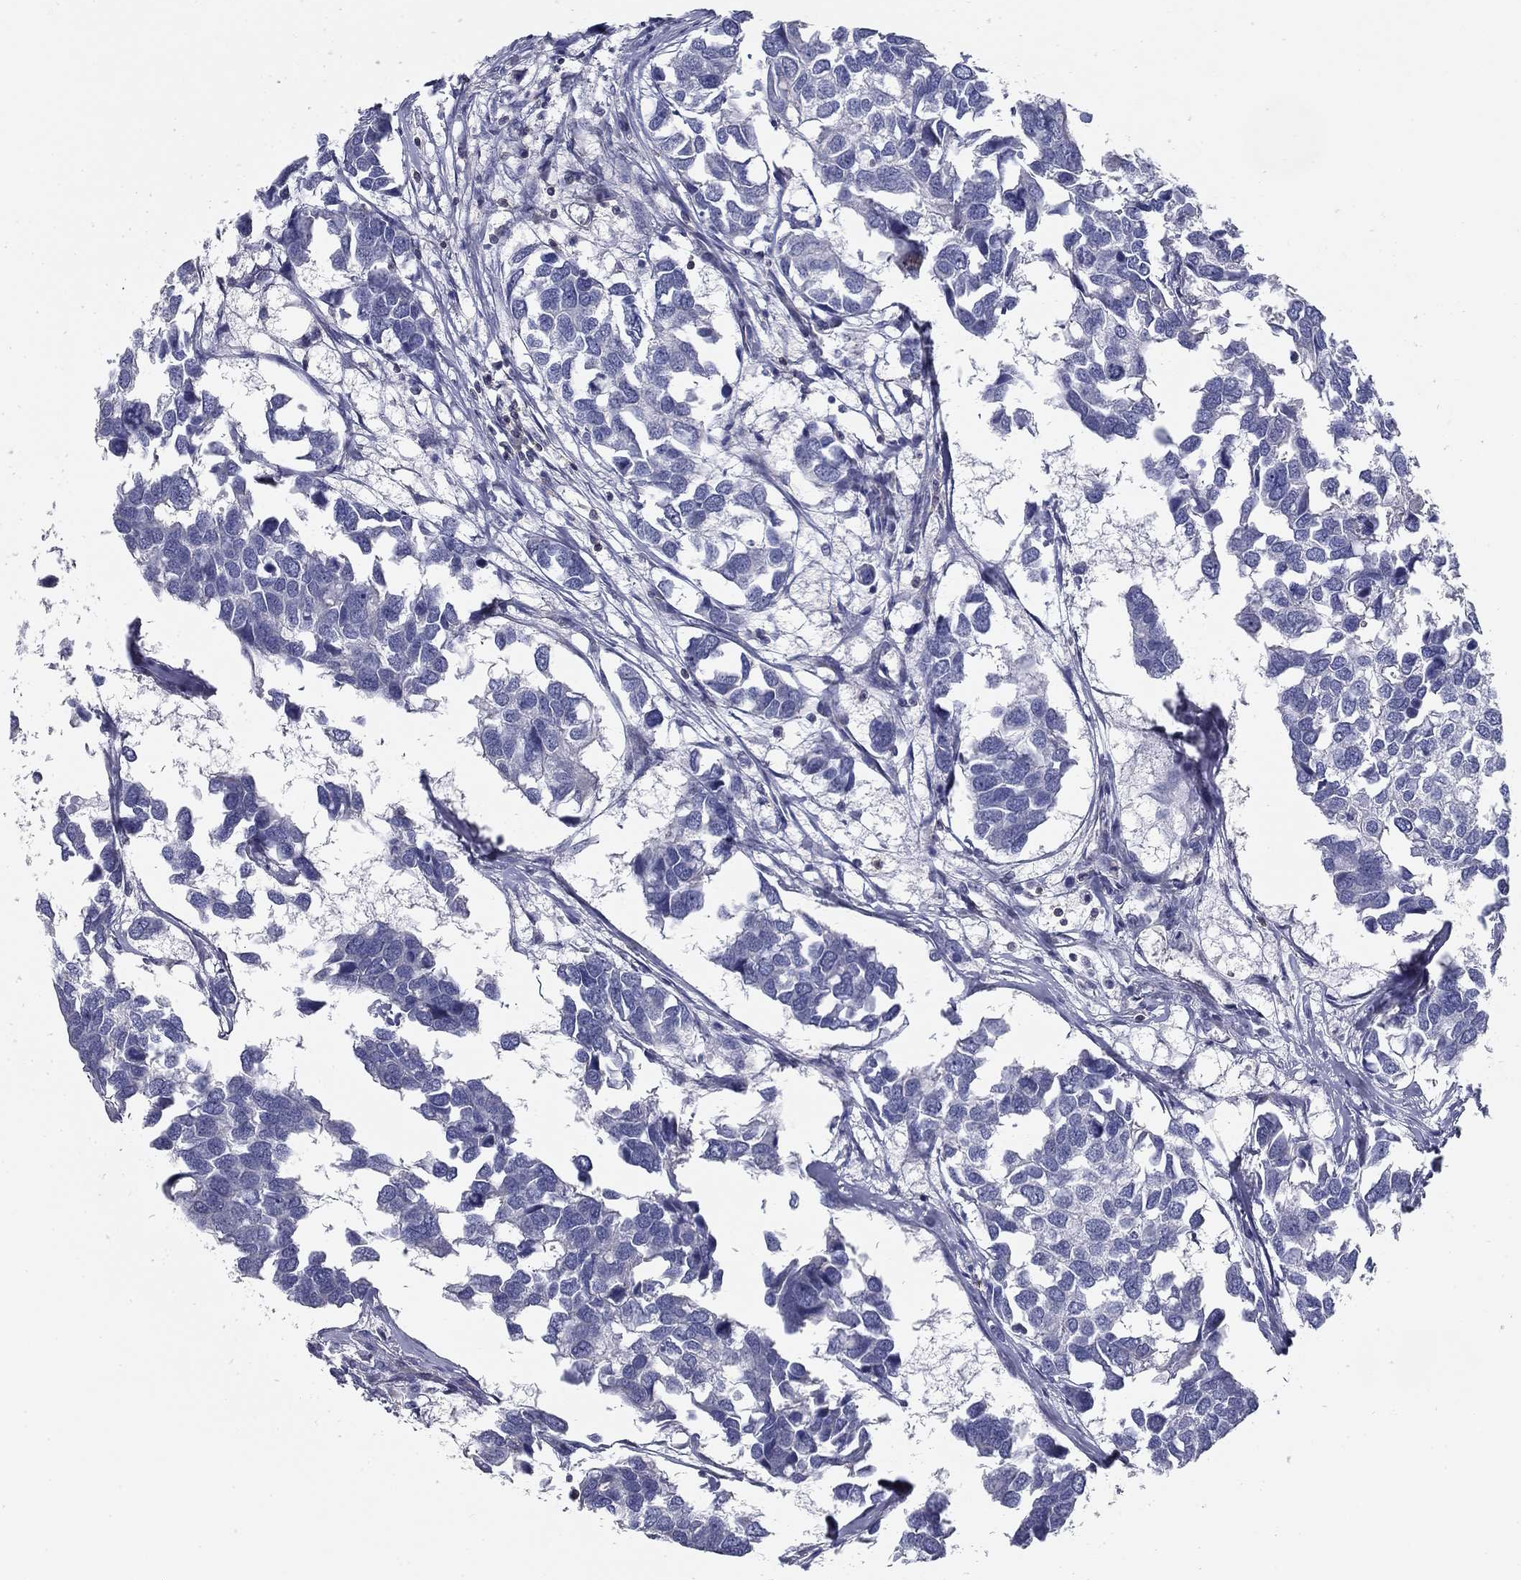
{"staining": {"intensity": "negative", "quantity": "none", "location": "none"}, "tissue": "breast cancer", "cell_type": "Tumor cells", "image_type": "cancer", "snomed": [{"axis": "morphology", "description": "Duct carcinoma"}, {"axis": "topography", "description": "Breast"}], "caption": "IHC of human breast cancer (infiltrating ductal carcinoma) exhibits no positivity in tumor cells. (DAB immunohistochemistry, high magnification).", "gene": "SIT1", "patient": {"sex": "female", "age": 83}}